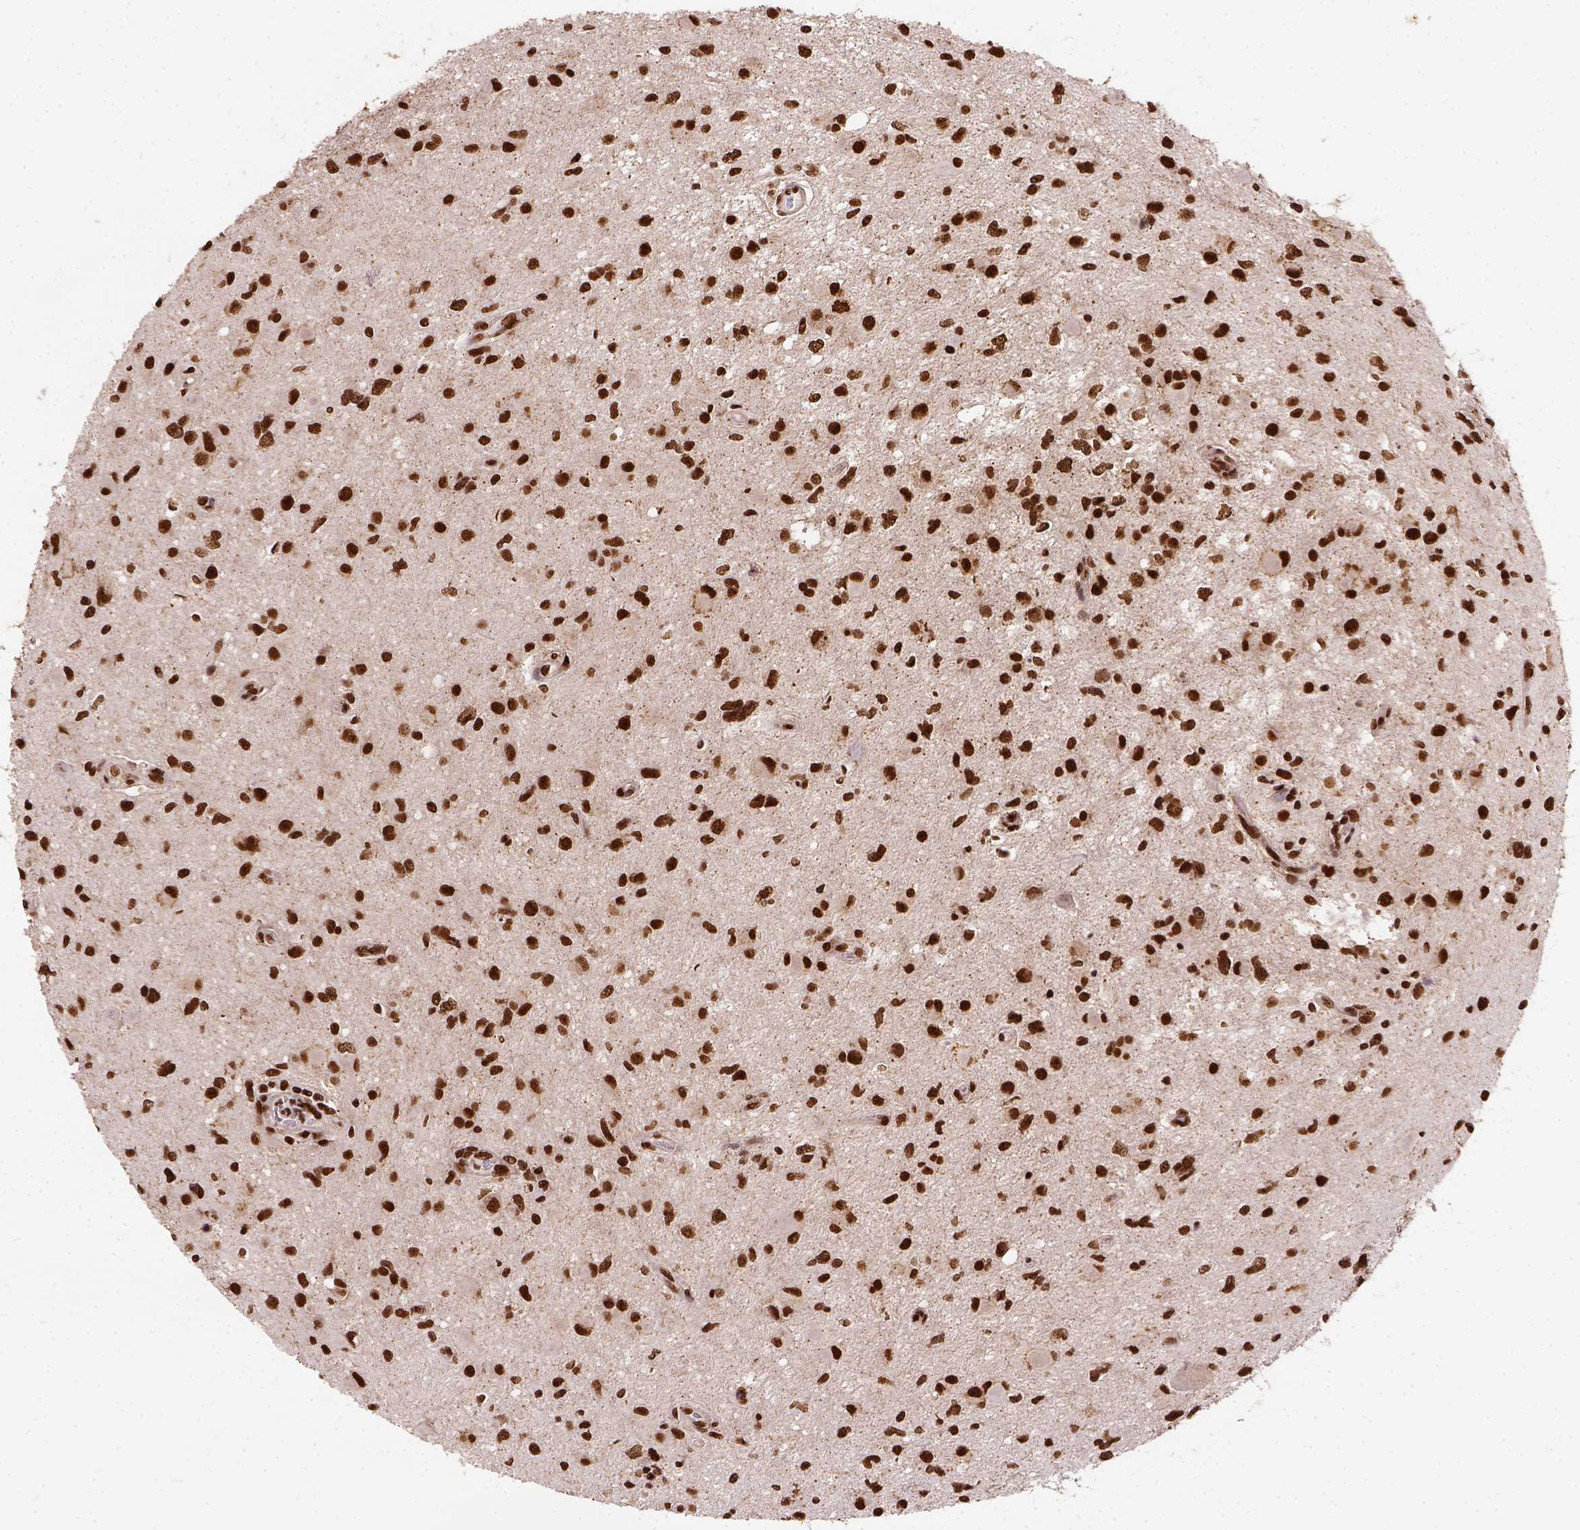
{"staining": {"intensity": "strong", "quantity": ">75%", "location": "nuclear"}, "tissue": "glioma", "cell_type": "Tumor cells", "image_type": "cancer", "snomed": [{"axis": "morphology", "description": "Glioma, malignant, Low grade"}, {"axis": "topography", "description": "Brain"}], "caption": "IHC (DAB) staining of human malignant glioma (low-grade) demonstrates strong nuclear protein expression in about >75% of tumor cells.", "gene": "NACC1", "patient": {"sex": "female", "age": 32}}